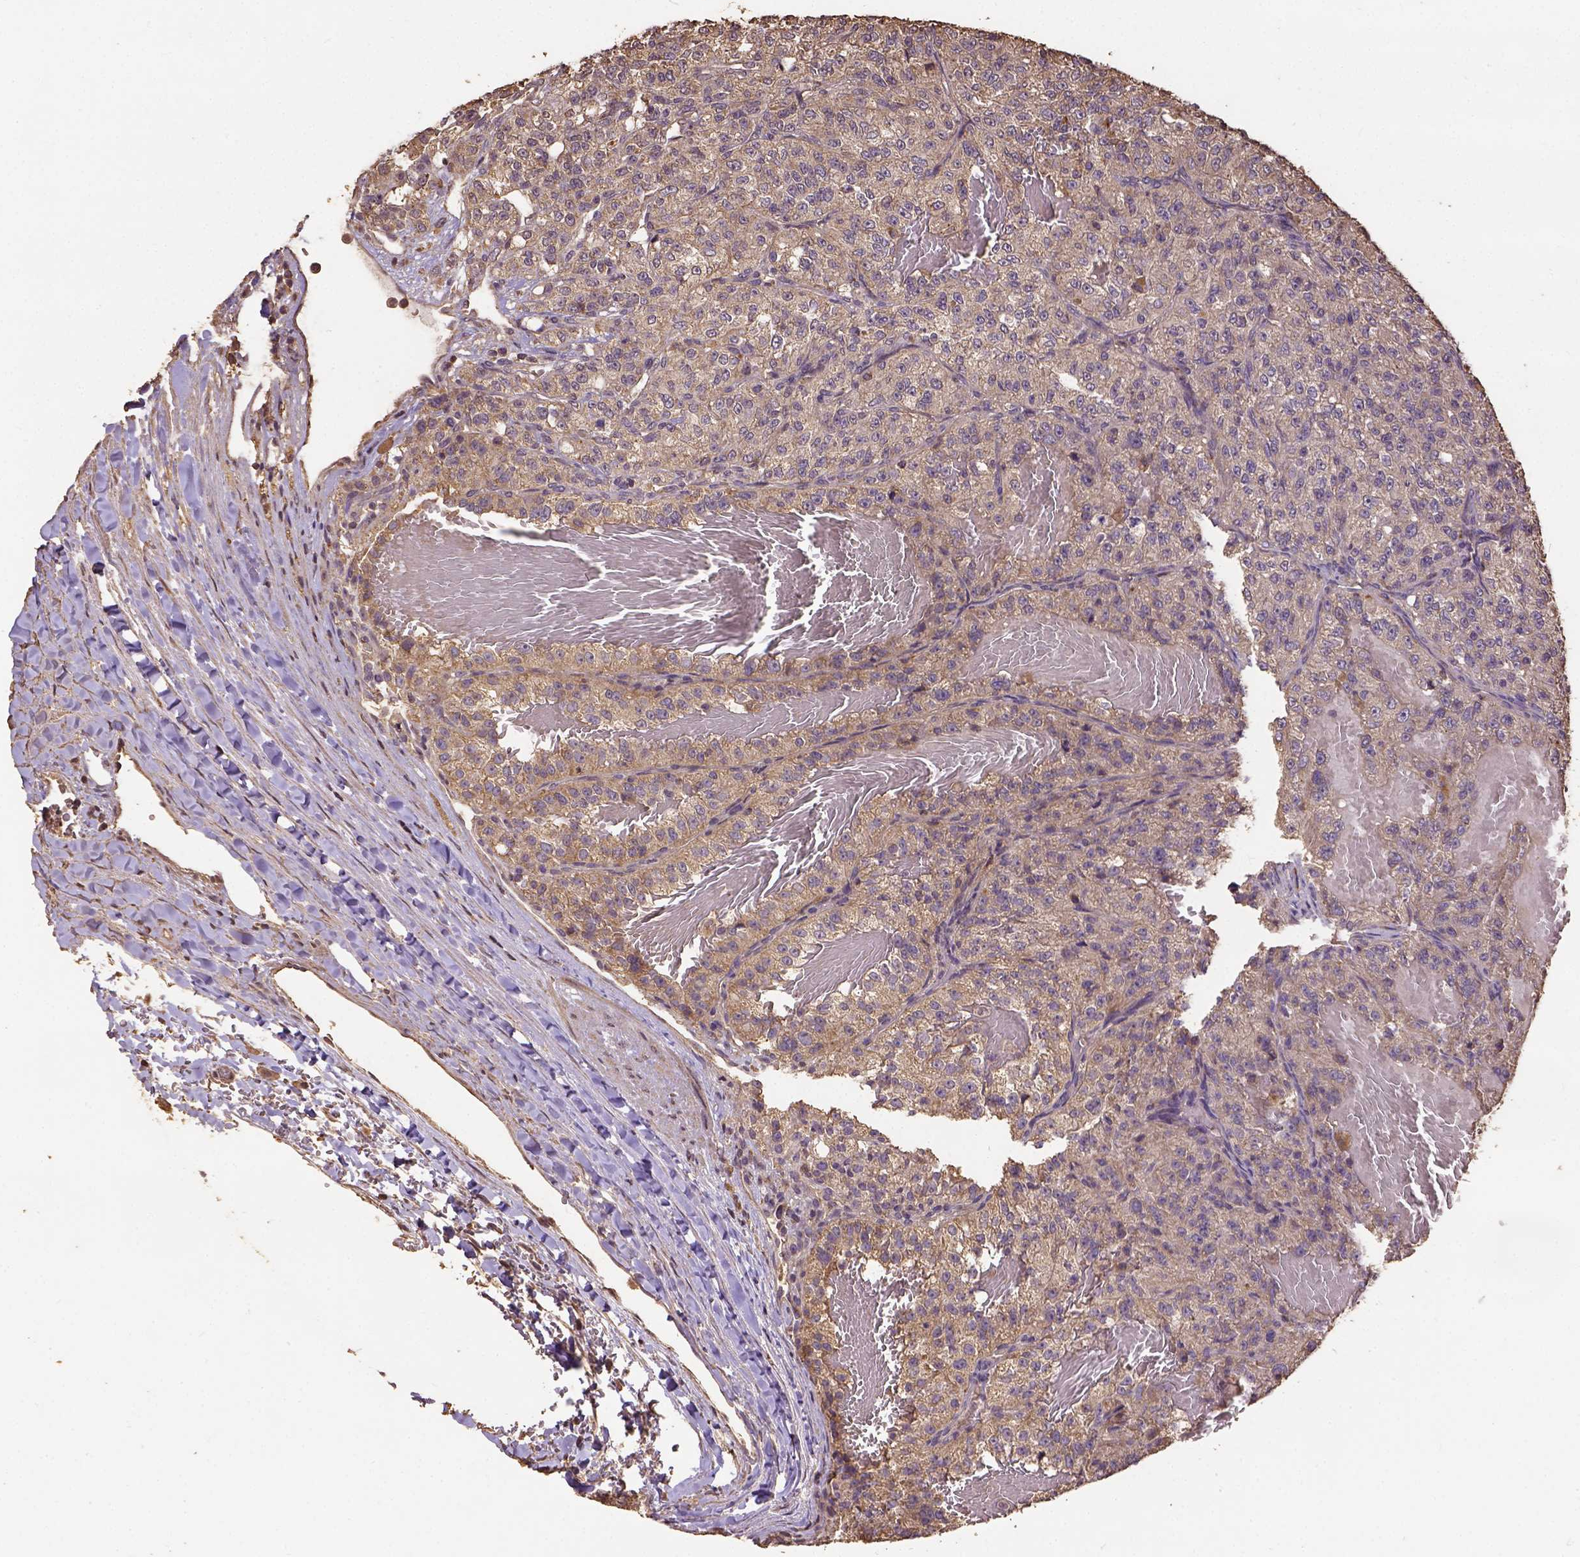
{"staining": {"intensity": "moderate", "quantity": "25%-75%", "location": "cytoplasmic/membranous"}, "tissue": "renal cancer", "cell_type": "Tumor cells", "image_type": "cancer", "snomed": [{"axis": "morphology", "description": "Adenocarcinoma, NOS"}, {"axis": "topography", "description": "Kidney"}], "caption": "Tumor cells exhibit medium levels of moderate cytoplasmic/membranous positivity in about 25%-75% of cells in human renal cancer. (DAB IHC with brightfield microscopy, high magnification).", "gene": "ATP1B3", "patient": {"sex": "female", "age": 63}}